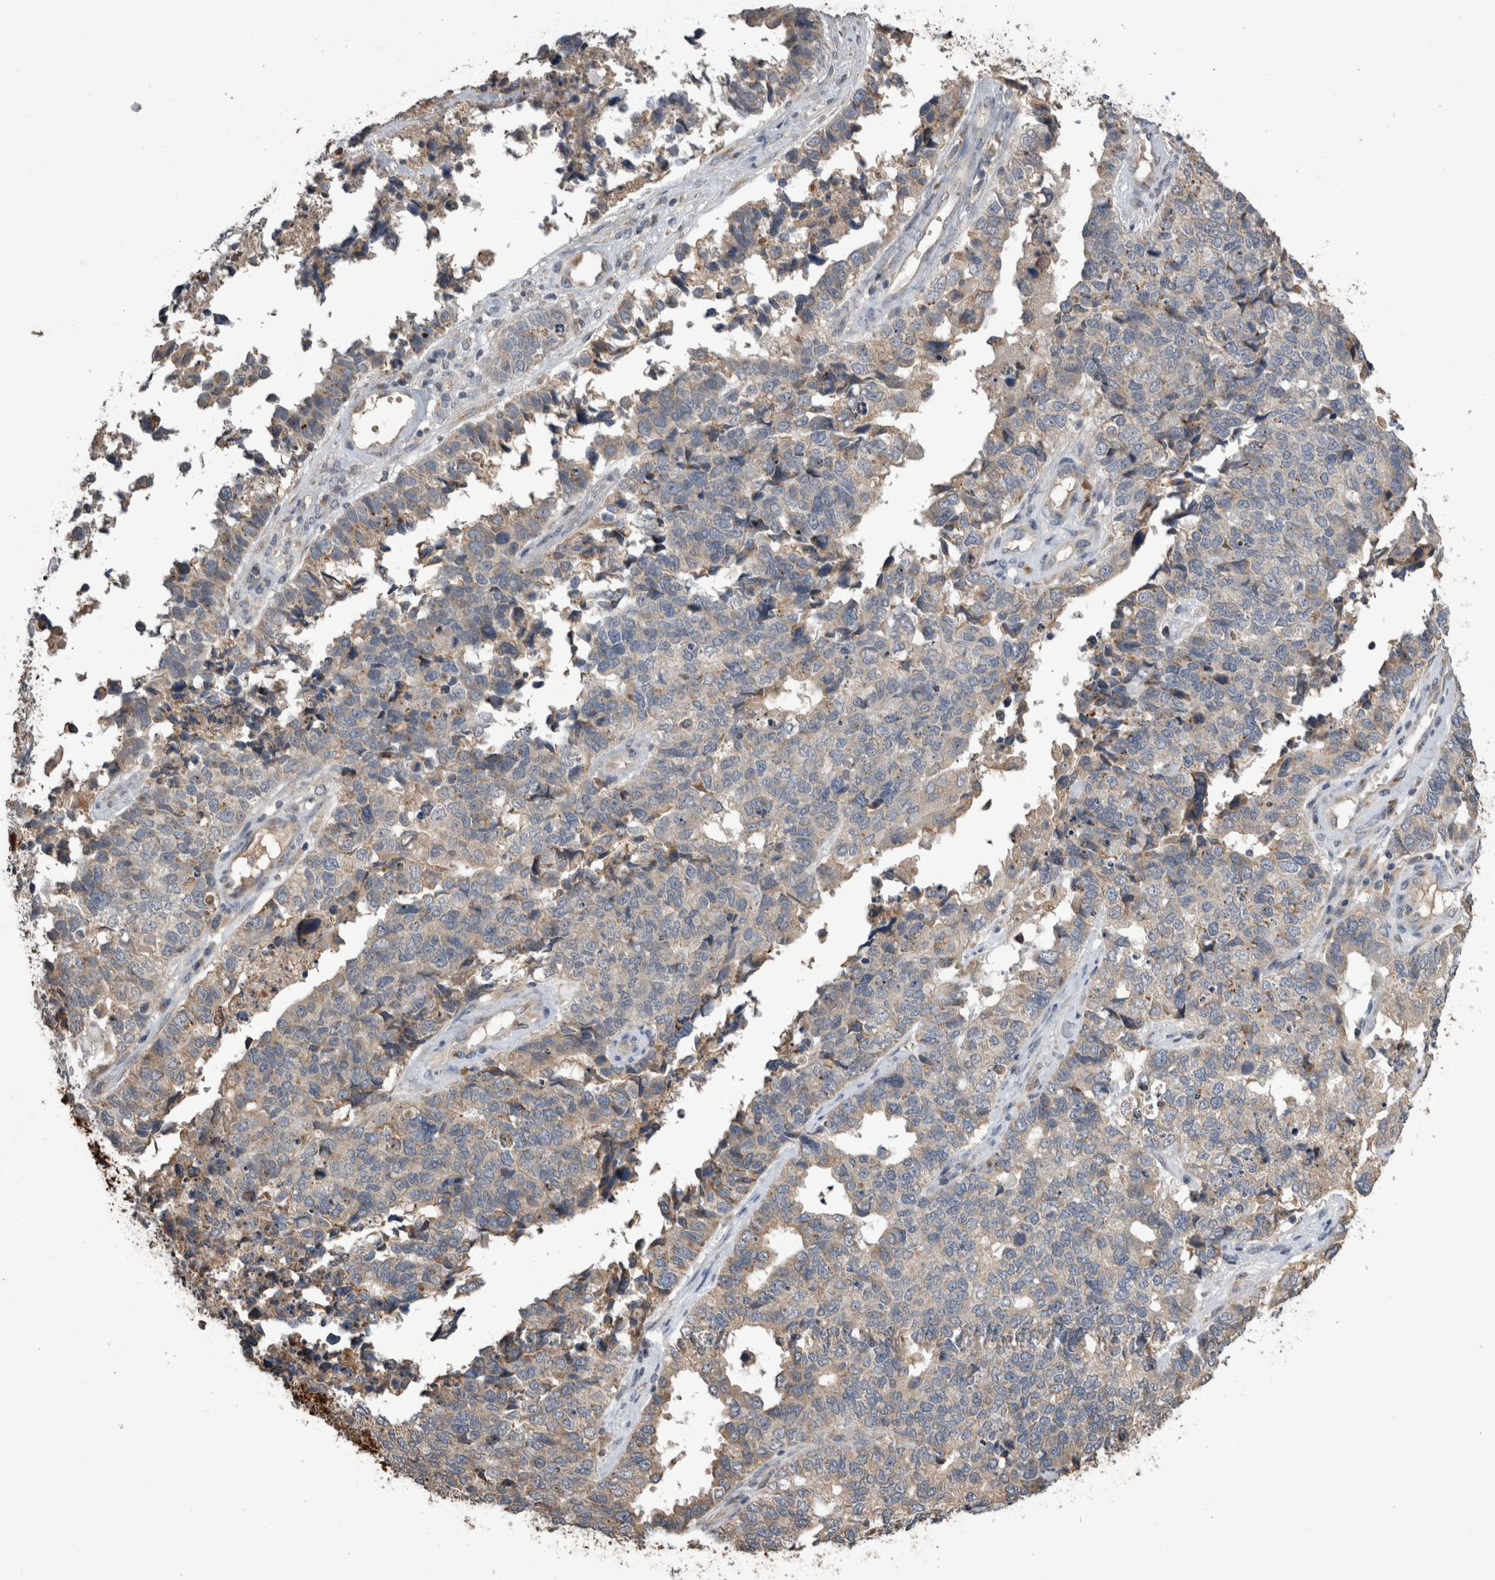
{"staining": {"intensity": "moderate", "quantity": "<25%", "location": "cytoplasmic/membranous"}, "tissue": "cervical cancer", "cell_type": "Tumor cells", "image_type": "cancer", "snomed": [{"axis": "morphology", "description": "Squamous cell carcinoma, NOS"}, {"axis": "topography", "description": "Cervix"}], "caption": "An immunohistochemistry micrograph of tumor tissue is shown. Protein staining in brown shows moderate cytoplasmic/membranous positivity in cervical squamous cell carcinoma within tumor cells.", "gene": "ANXA13", "patient": {"sex": "female", "age": 63}}